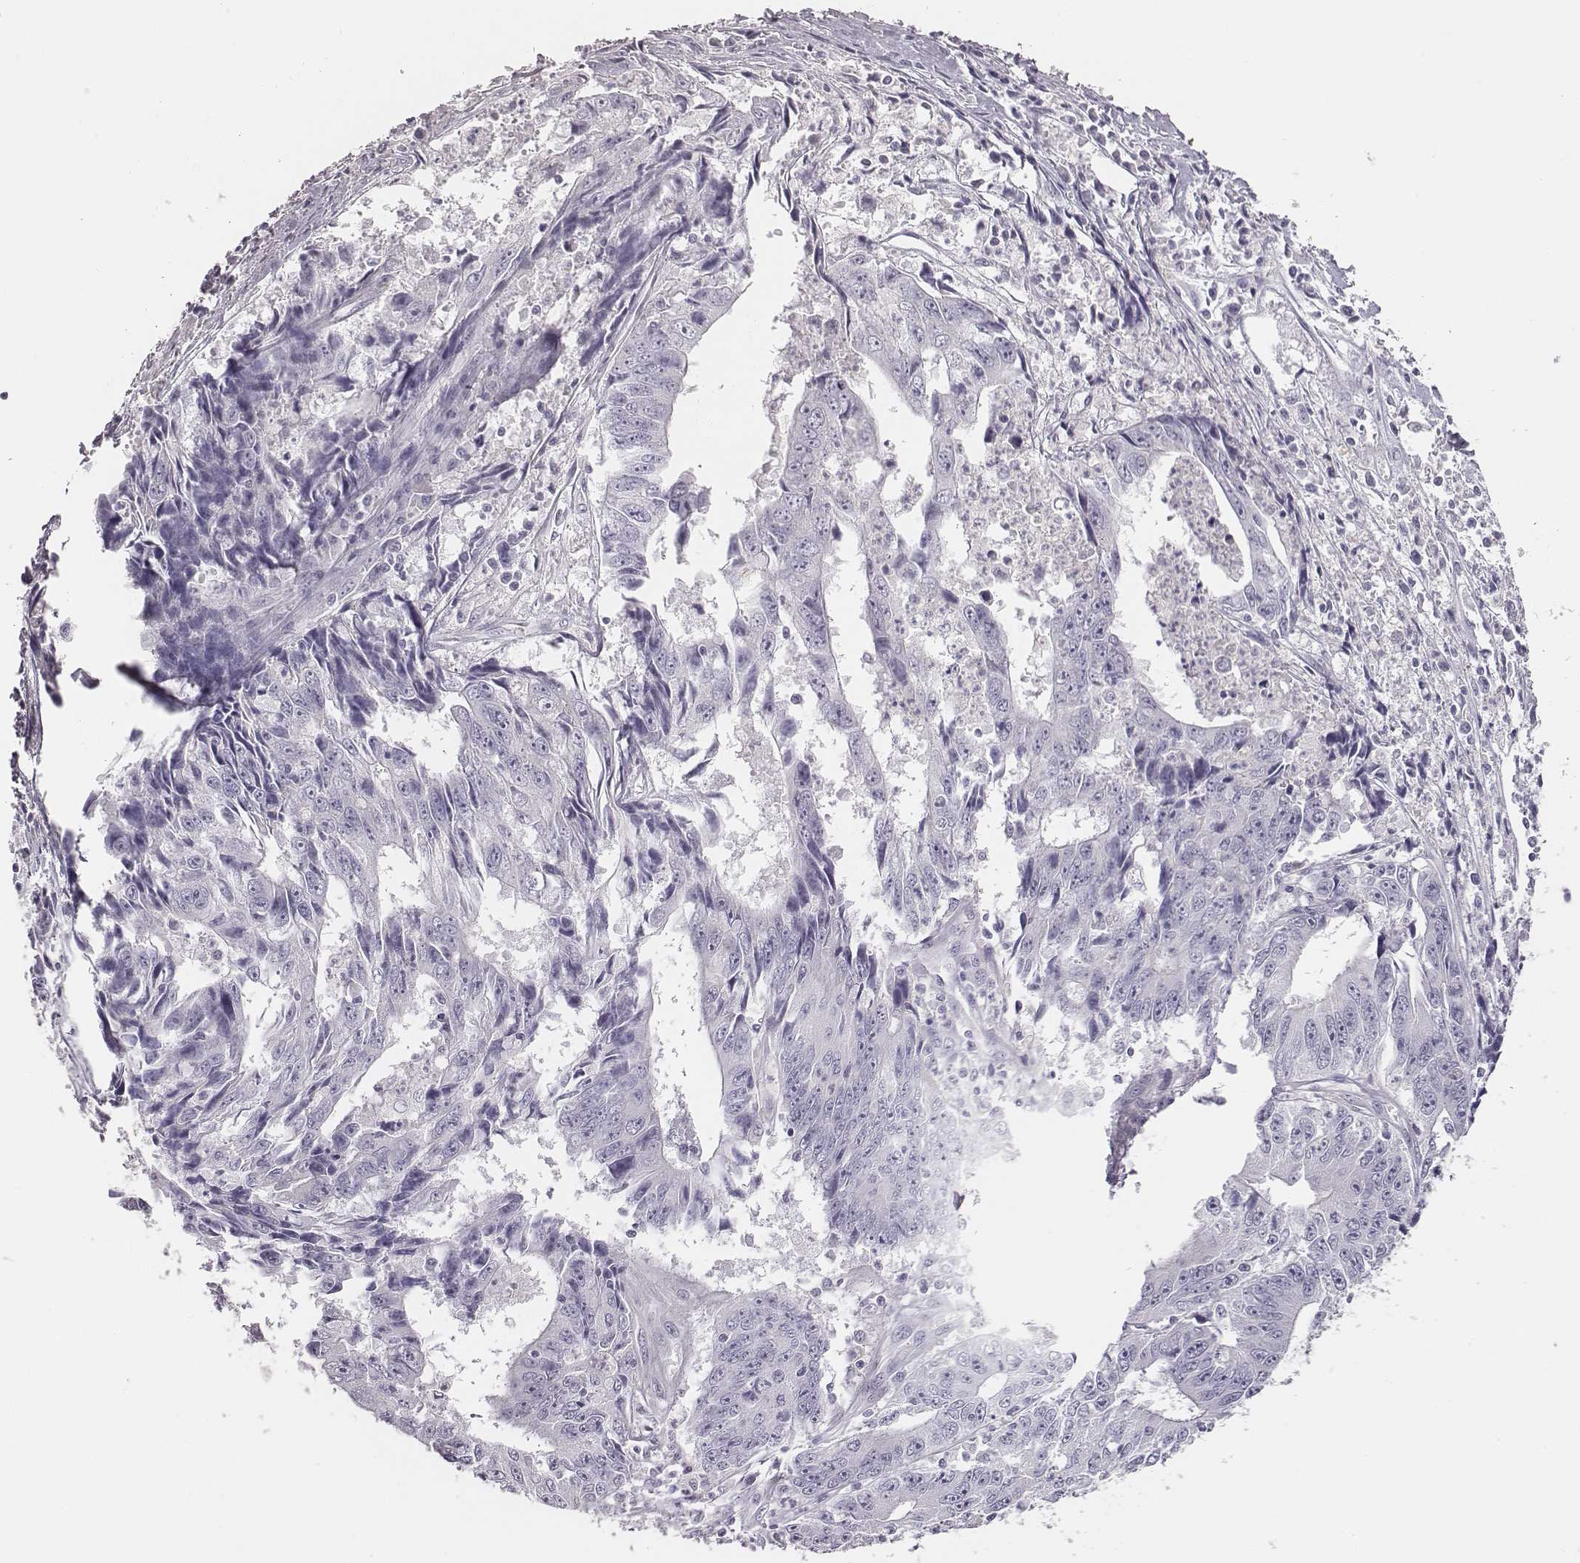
{"staining": {"intensity": "negative", "quantity": "none", "location": "none"}, "tissue": "liver cancer", "cell_type": "Tumor cells", "image_type": "cancer", "snomed": [{"axis": "morphology", "description": "Cholangiocarcinoma"}, {"axis": "topography", "description": "Liver"}], "caption": "The micrograph exhibits no significant positivity in tumor cells of liver cancer (cholangiocarcinoma).", "gene": "ADAM7", "patient": {"sex": "male", "age": 65}}